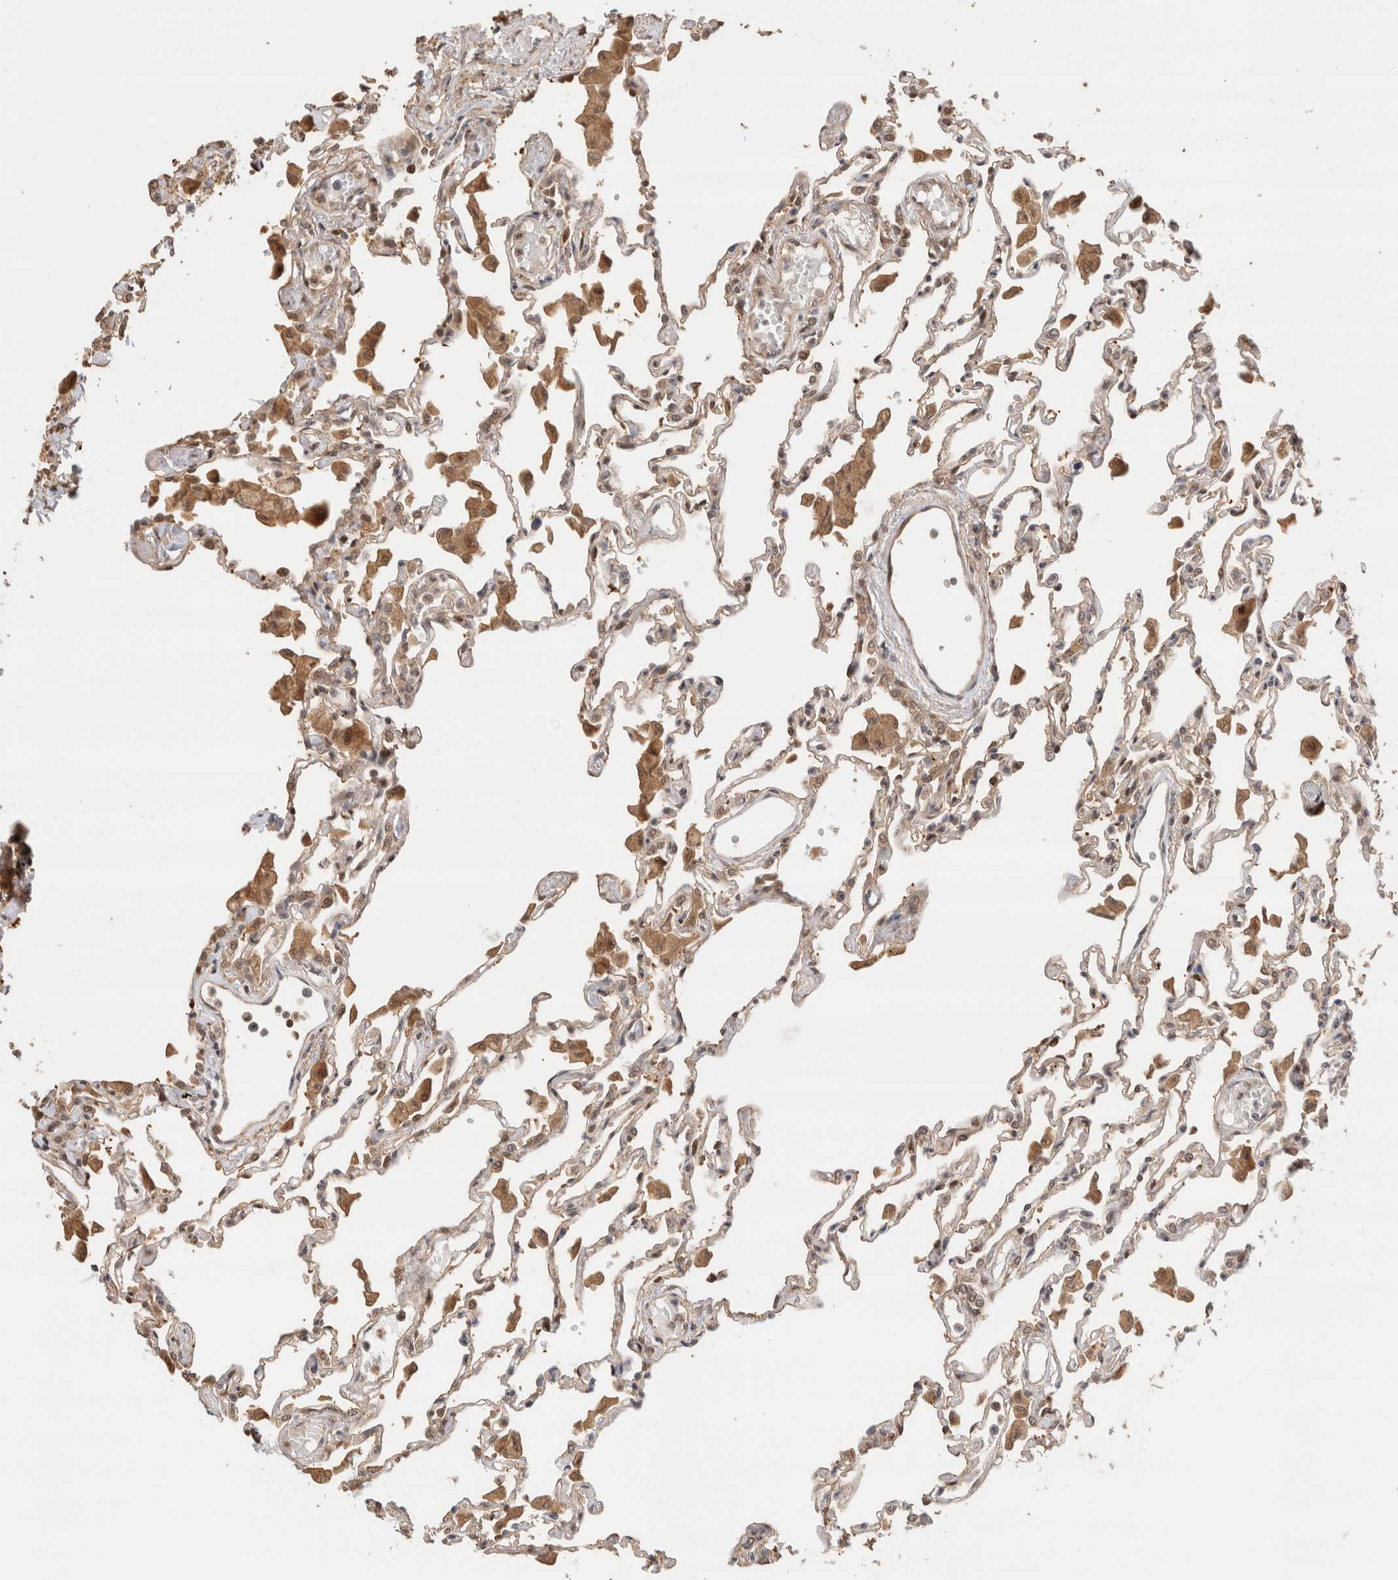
{"staining": {"intensity": "weak", "quantity": "<25%", "location": "cytoplasmic/membranous"}, "tissue": "lung", "cell_type": "Alveolar cells", "image_type": "normal", "snomed": [{"axis": "morphology", "description": "Normal tissue, NOS"}, {"axis": "topography", "description": "Bronchus"}, {"axis": "topography", "description": "Lung"}], "caption": "High magnification brightfield microscopy of normal lung stained with DAB (3,3'-diaminobenzidine) (brown) and counterstained with hematoxylin (blue): alveolar cells show no significant positivity.", "gene": "OTUD6B", "patient": {"sex": "female", "age": 49}}